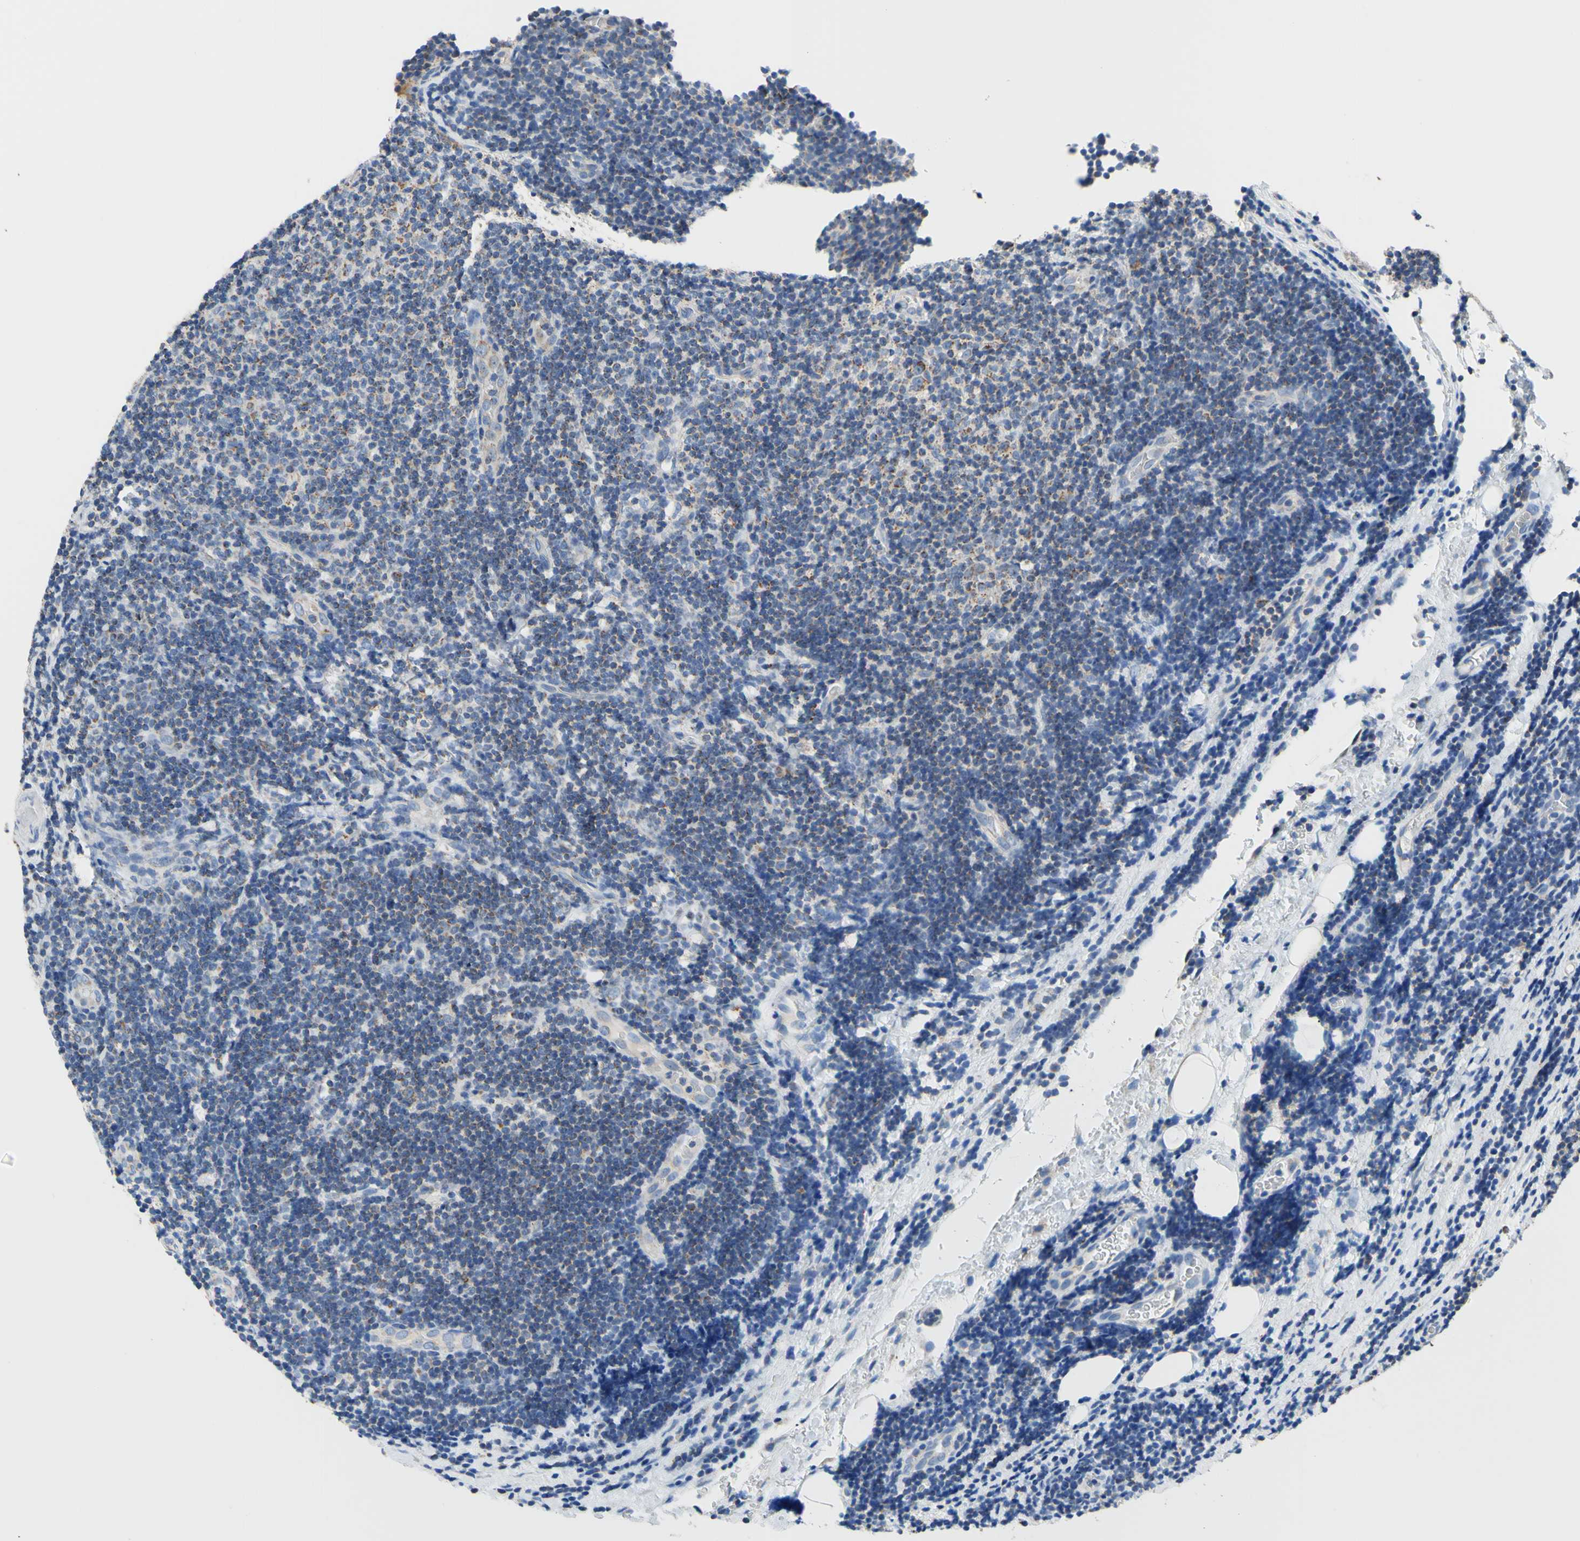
{"staining": {"intensity": "moderate", "quantity": "<25%", "location": "cytoplasmic/membranous"}, "tissue": "lymphoma", "cell_type": "Tumor cells", "image_type": "cancer", "snomed": [{"axis": "morphology", "description": "Malignant lymphoma, non-Hodgkin's type, Low grade"}, {"axis": "topography", "description": "Lymph node"}], "caption": "Malignant lymphoma, non-Hodgkin's type (low-grade) stained with DAB (3,3'-diaminobenzidine) immunohistochemistry demonstrates low levels of moderate cytoplasmic/membranous expression in about <25% of tumor cells.", "gene": "CLPP", "patient": {"sex": "male", "age": 83}}